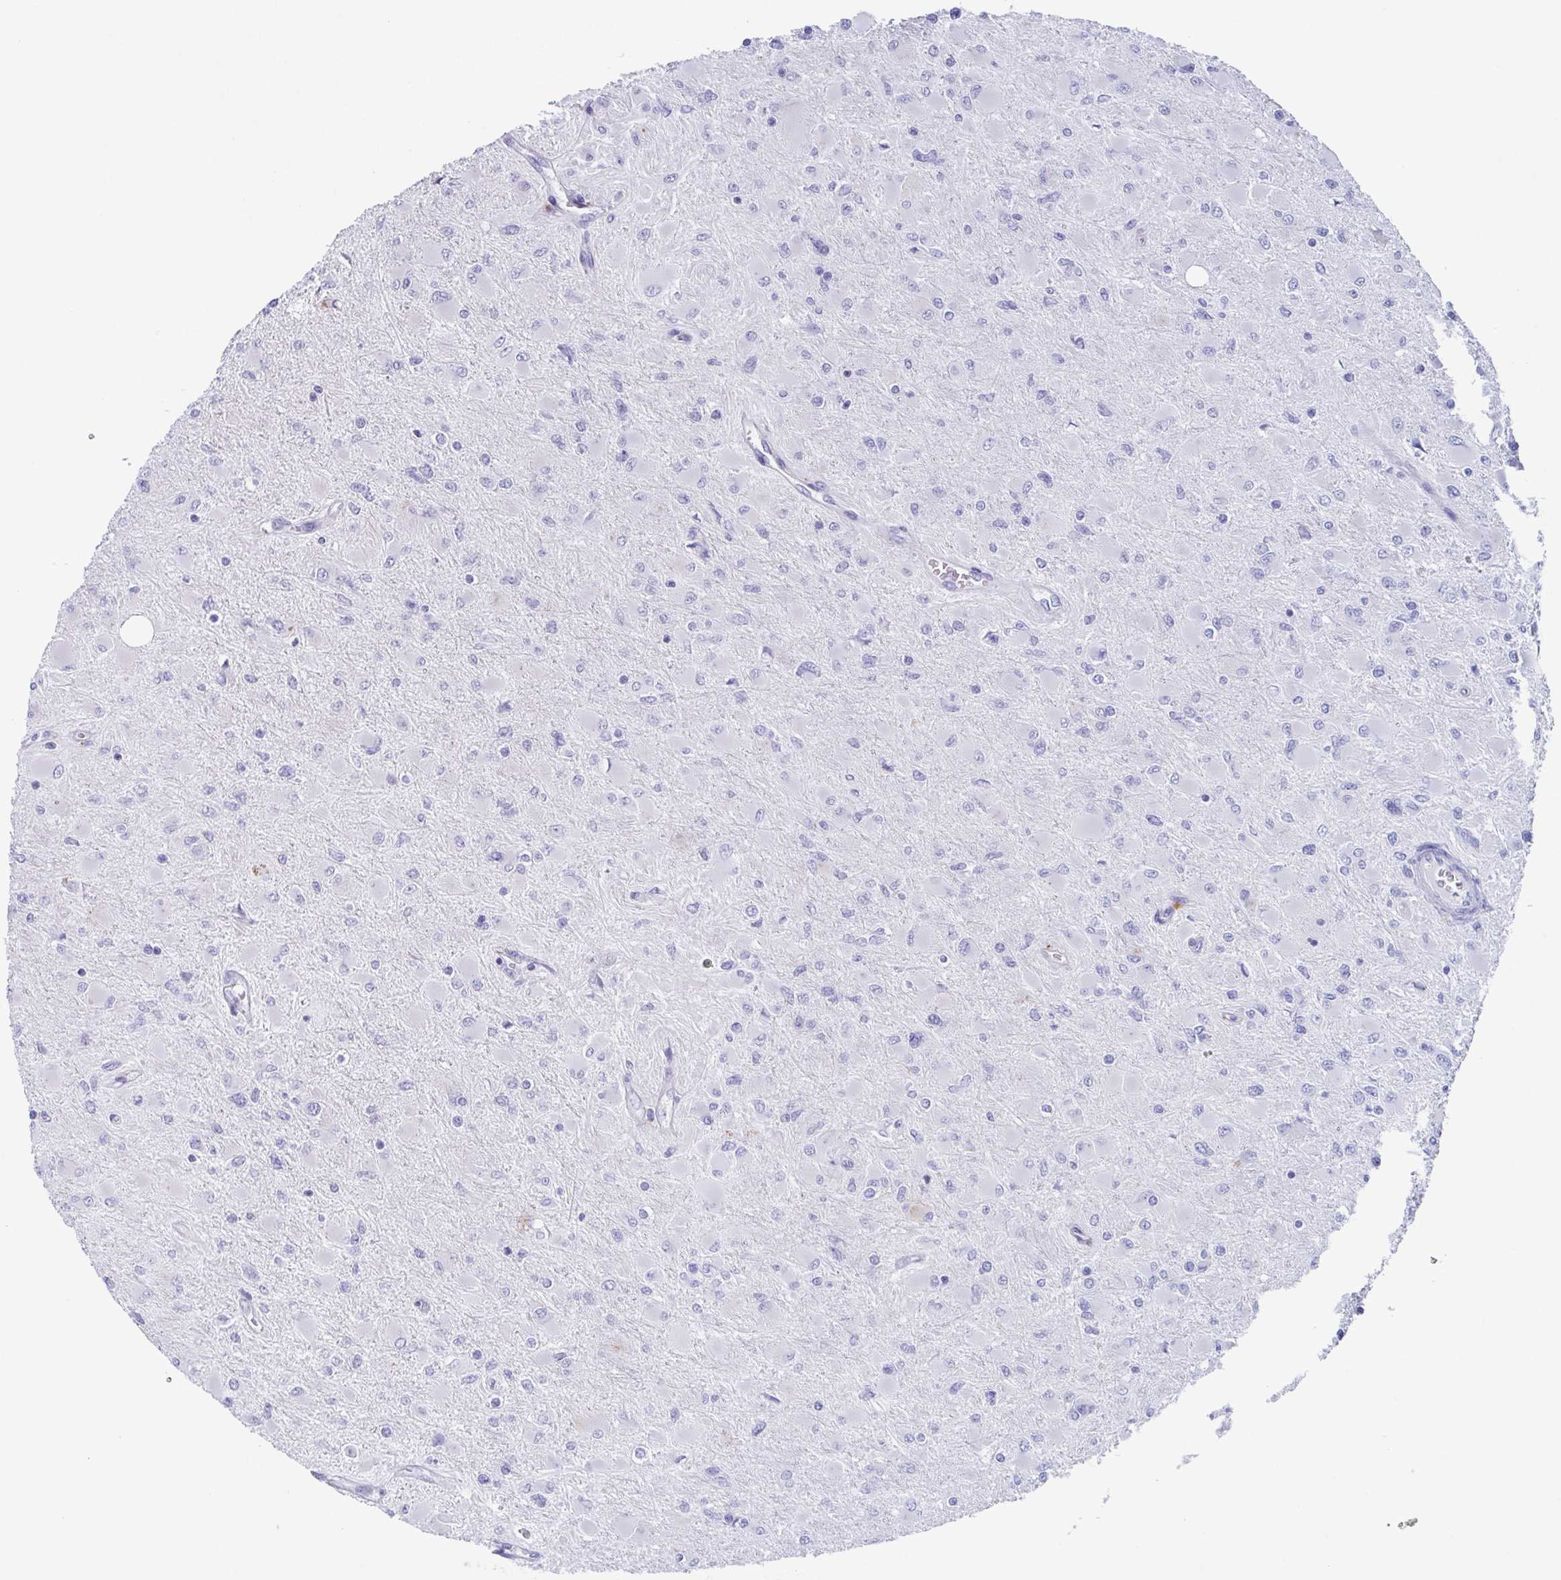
{"staining": {"intensity": "negative", "quantity": "none", "location": "none"}, "tissue": "glioma", "cell_type": "Tumor cells", "image_type": "cancer", "snomed": [{"axis": "morphology", "description": "Glioma, malignant, High grade"}, {"axis": "topography", "description": "Cerebral cortex"}], "caption": "Protein analysis of malignant glioma (high-grade) demonstrates no significant positivity in tumor cells. The staining was performed using DAB to visualize the protein expression in brown, while the nuclei were stained in blue with hematoxylin (Magnification: 20x).", "gene": "LYRM2", "patient": {"sex": "female", "age": 36}}